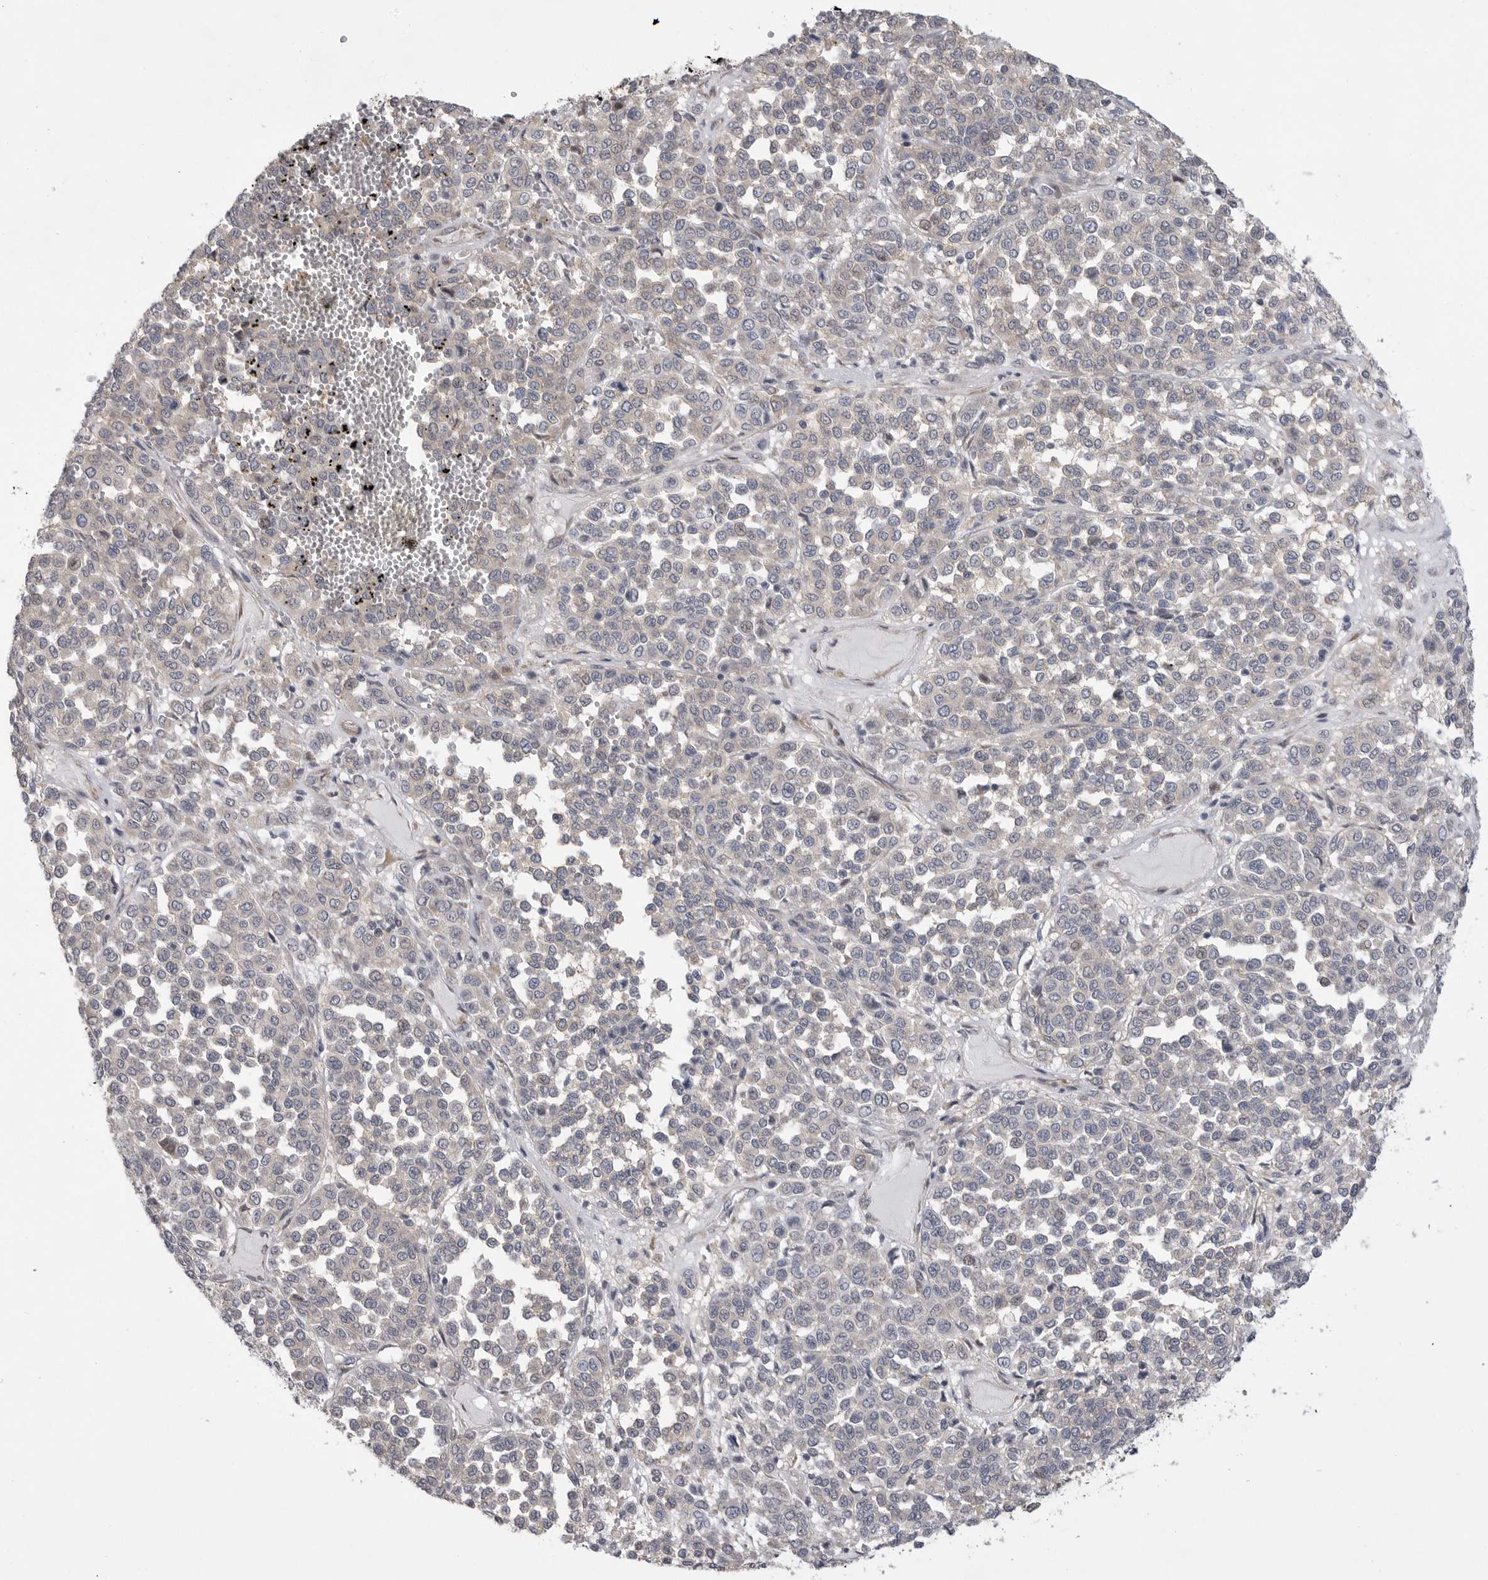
{"staining": {"intensity": "negative", "quantity": "none", "location": "none"}, "tissue": "melanoma", "cell_type": "Tumor cells", "image_type": "cancer", "snomed": [{"axis": "morphology", "description": "Malignant melanoma, Metastatic site"}, {"axis": "topography", "description": "Pancreas"}], "caption": "The micrograph reveals no significant staining in tumor cells of malignant melanoma (metastatic site). (DAB immunohistochemistry (IHC), high magnification).", "gene": "FBXO43", "patient": {"sex": "female", "age": 30}}